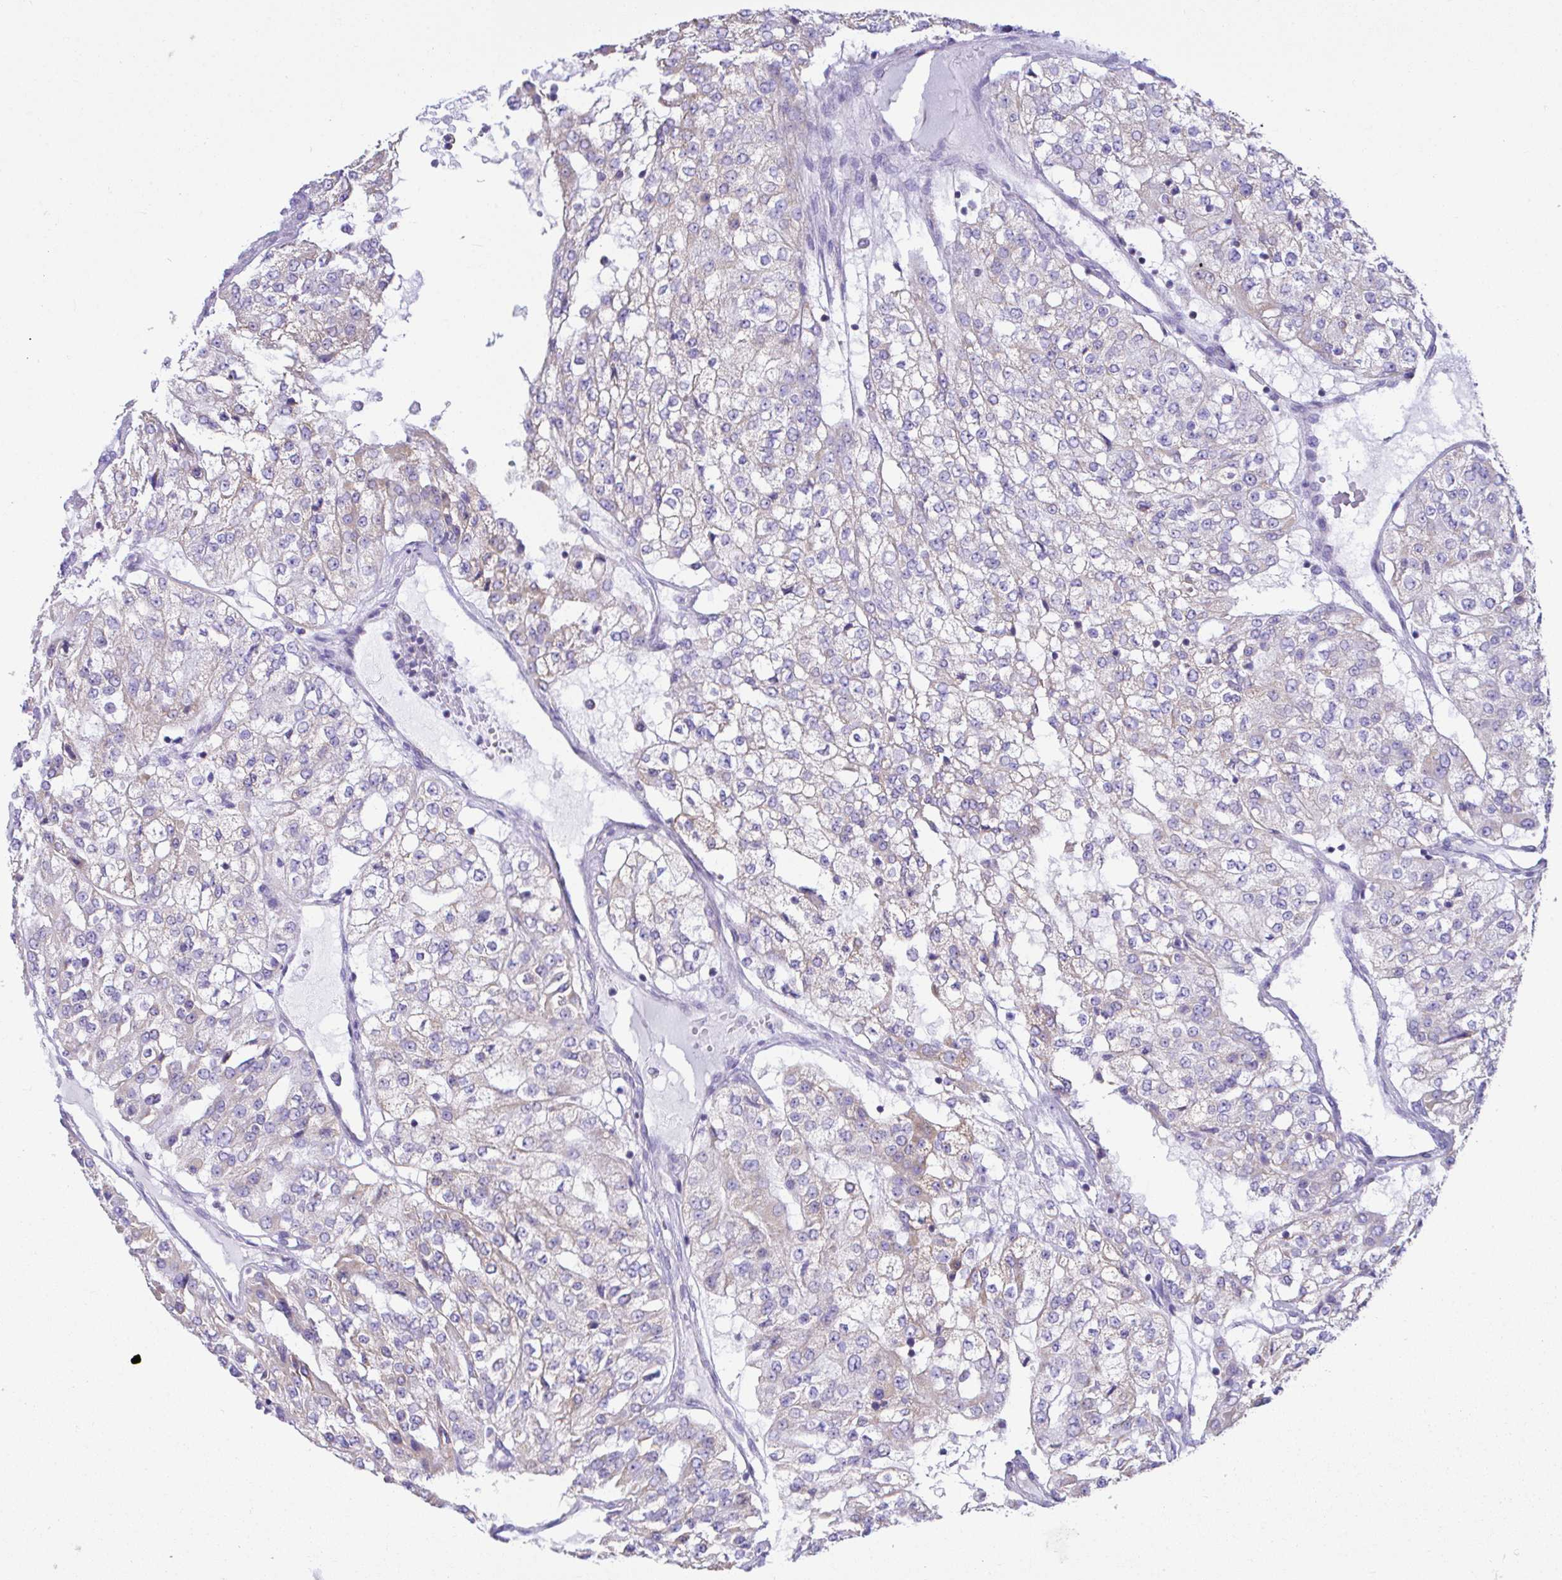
{"staining": {"intensity": "weak", "quantity": "25%-75%", "location": "cytoplasmic/membranous"}, "tissue": "renal cancer", "cell_type": "Tumor cells", "image_type": "cancer", "snomed": [{"axis": "morphology", "description": "Adenocarcinoma, NOS"}, {"axis": "topography", "description": "Kidney"}], "caption": "This photomicrograph shows immunohistochemistry (IHC) staining of human adenocarcinoma (renal), with low weak cytoplasmic/membranous positivity in about 25%-75% of tumor cells.", "gene": "NLRP8", "patient": {"sex": "female", "age": 63}}